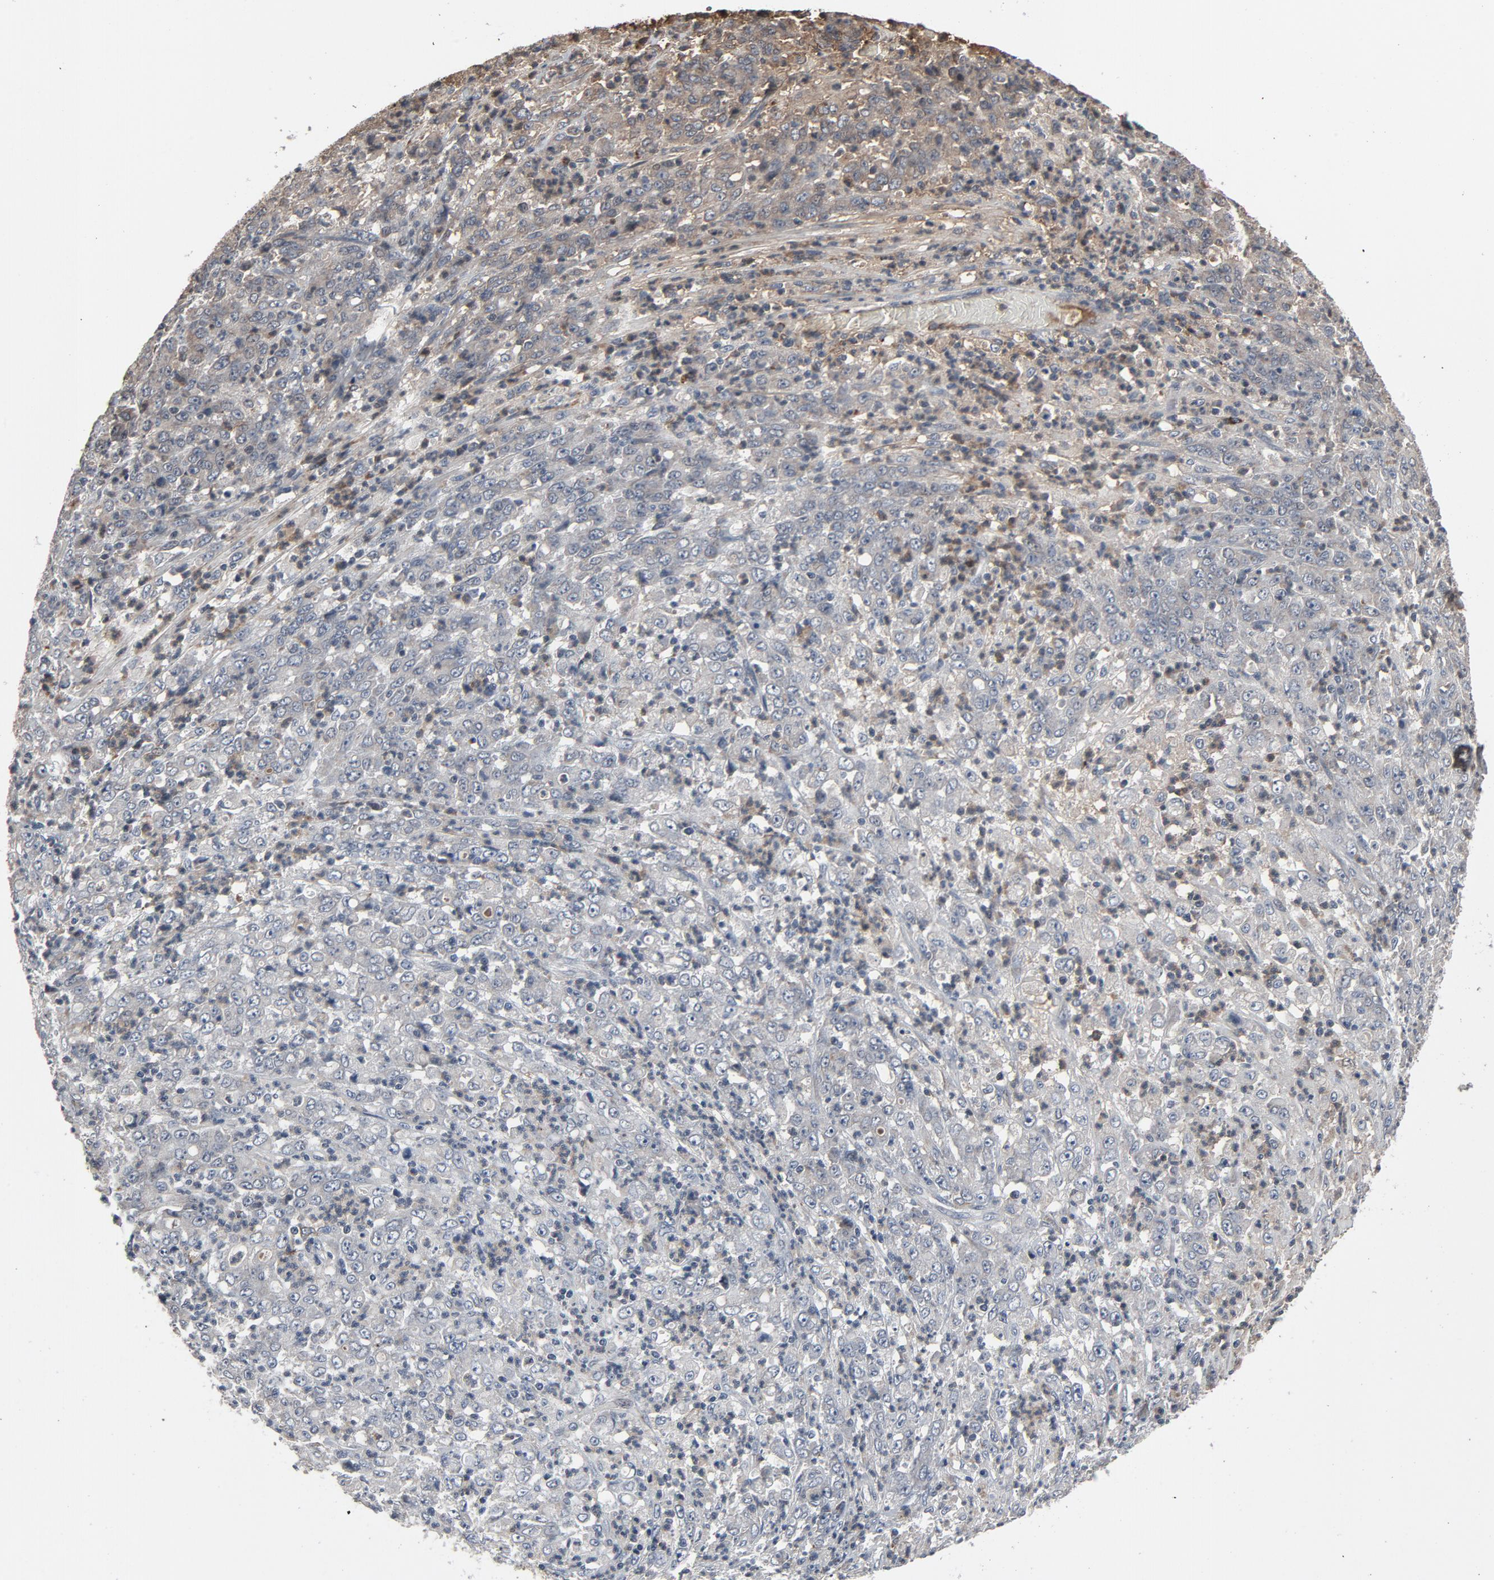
{"staining": {"intensity": "negative", "quantity": "none", "location": "none"}, "tissue": "stomach cancer", "cell_type": "Tumor cells", "image_type": "cancer", "snomed": [{"axis": "morphology", "description": "Adenocarcinoma, NOS"}, {"axis": "topography", "description": "Stomach, lower"}], "caption": "Adenocarcinoma (stomach) was stained to show a protein in brown. There is no significant staining in tumor cells.", "gene": "PDZD4", "patient": {"sex": "female", "age": 71}}